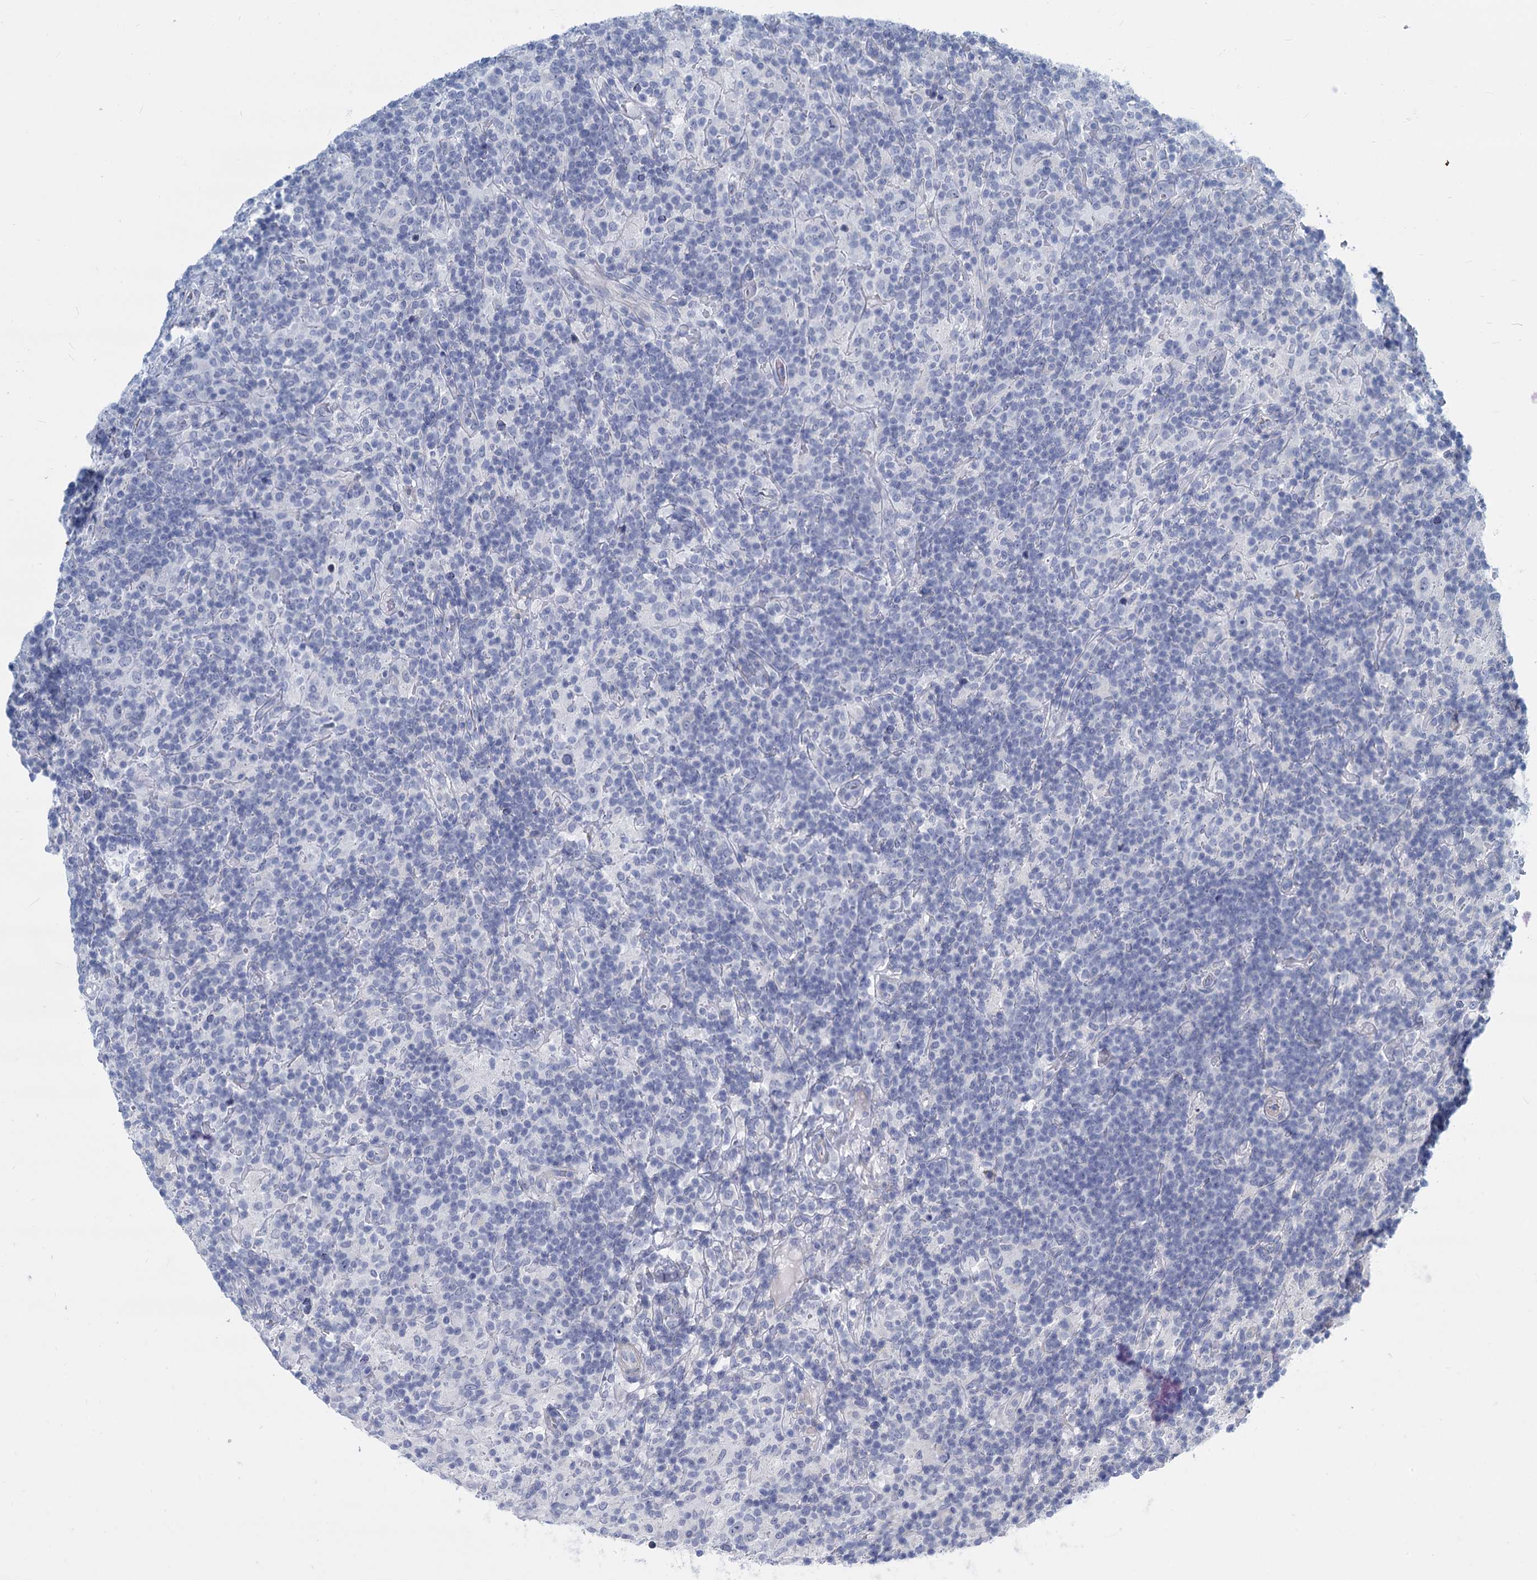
{"staining": {"intensity": "negative", "quantity": "none", "location": "none"}, "tissue": "lymphoma", "cell_type": "Tumor cells", "image_type": "cancer", "snomed": [{"axis": "morphology", "description": "Hodgkin's disease, NOS"}, {"axis": "topography", "description": "Lymph node"}], "caption": "Immunohistochemistry image of human Hodgkin's disease stained for a protein (brown), which displays no staining in tumor cells. (Immunohistochemistry (ihc), brightfield microscopy, high magnification).", "gene": "GSTM3", "patient": {"sex": "male", "age": 70}}